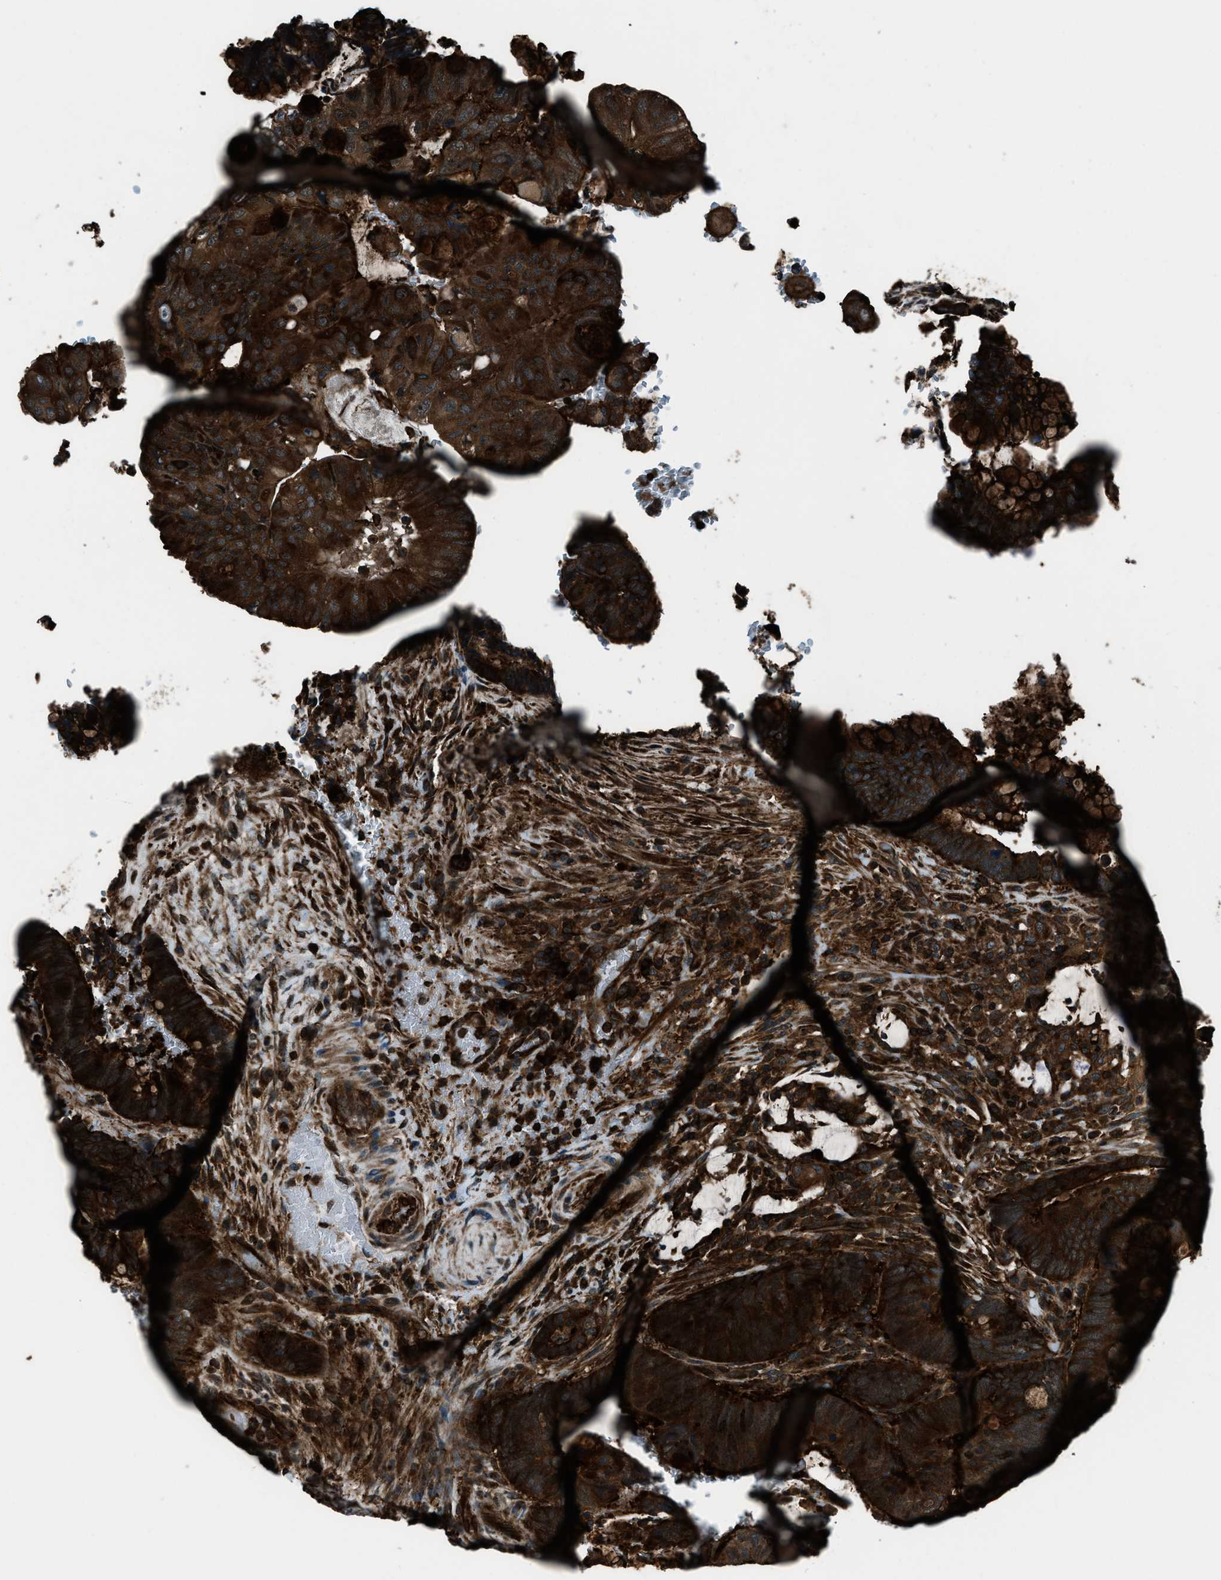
{"staining": {"intensity": "strong", "quantity": ">75%", "location": "cytoplasmic/membranous"}, "tissue": "colorectal cancer", "cell_type": "Tumor cells", "image_type": "cancer", "snomed": [{"axis": "morphology", "description": "Normal tissue, NOS"}, {"axis": "morphology", "description": "Adenocarcinoma, NOS"}, {"axis": "topography", "description": "Rectum"}, {"axis": "topography", "description": "Peripheral nerve tissue"}], "caption": "Immunohistochemical staining of human colorectal adenocarcinoma shows high levels of strong cytoplasmic/membranous positivity in approximately >75% of tumor cells.", "gene": "SNX30", "patient": {"sex": "male", "age": 92}}